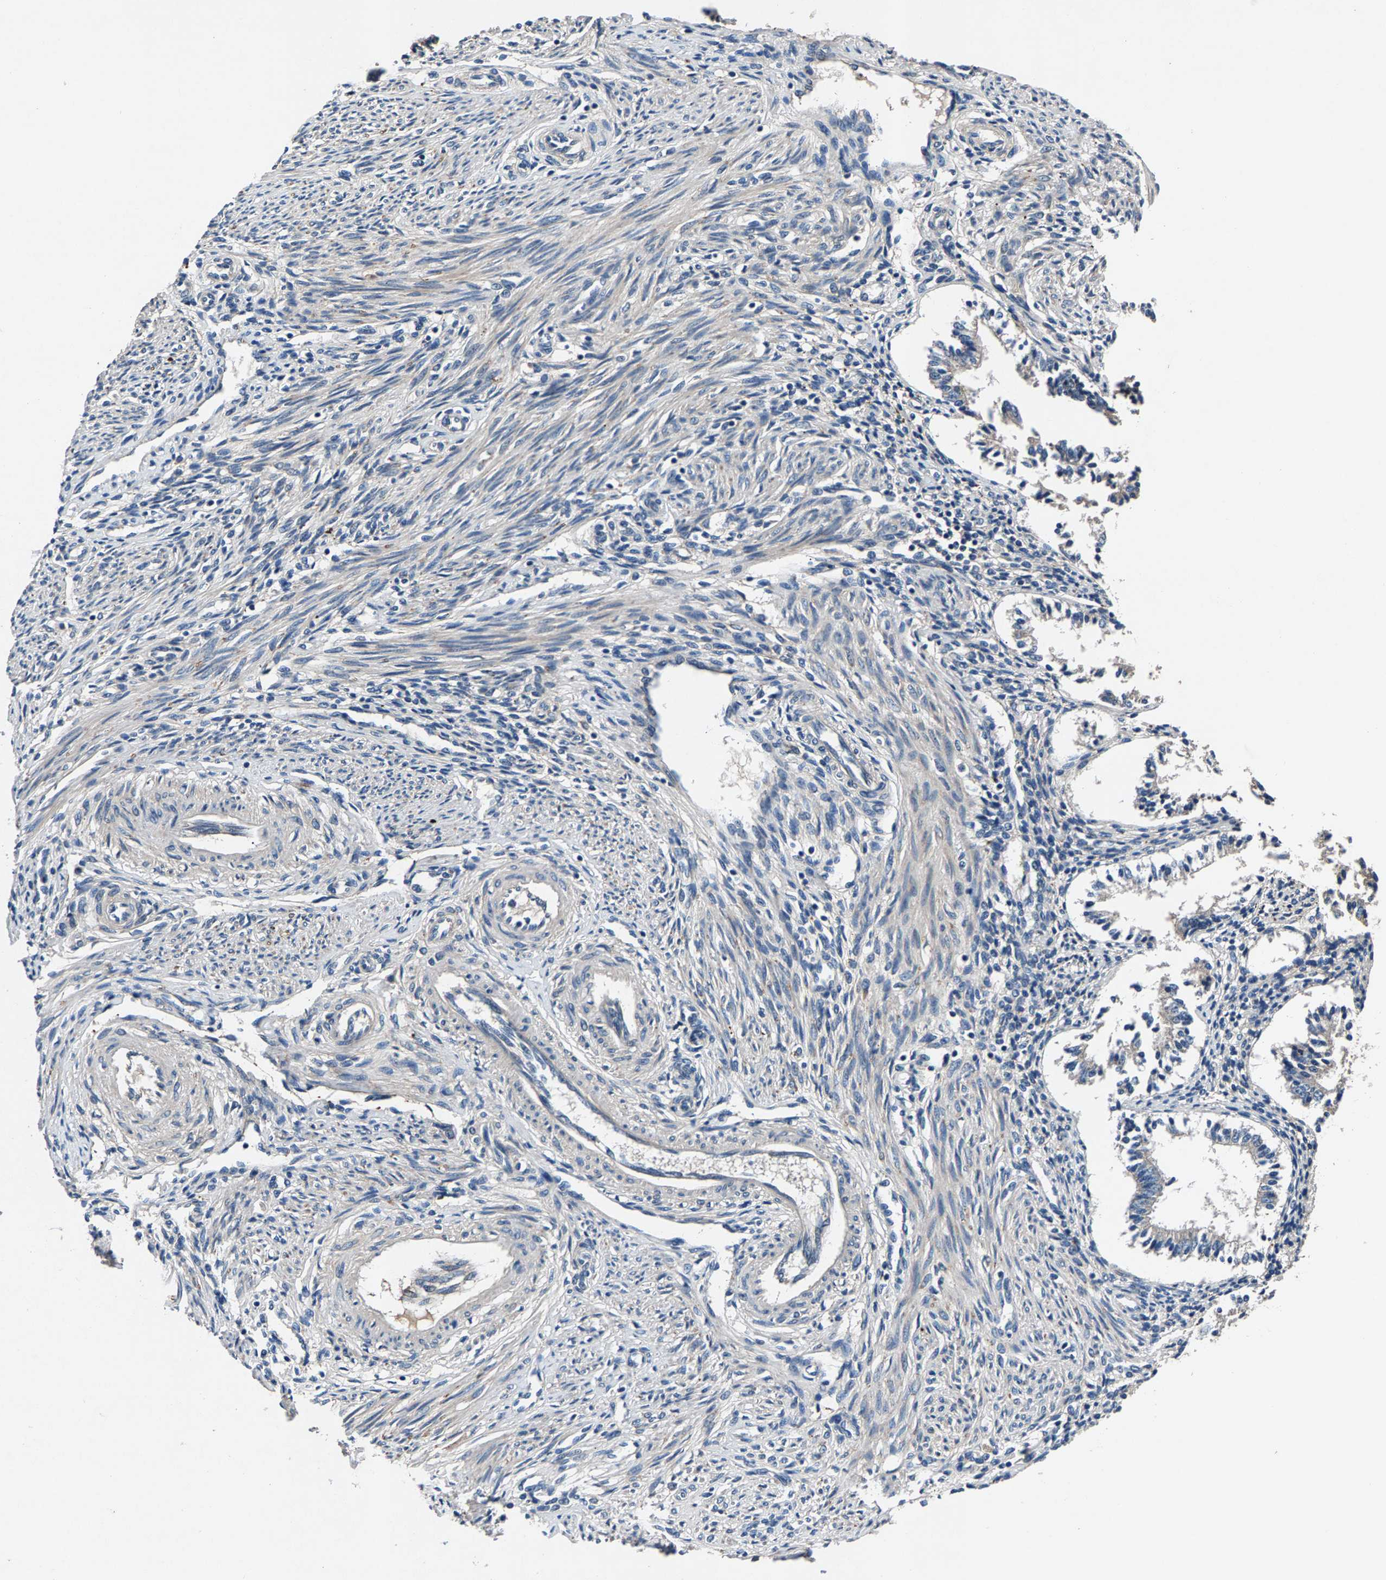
{"staining": {"intensity": "weak", "quantity": "<25%", "location": "cytoplasmic/membranous"}, "tissue": "endometrium", "cell_type": "Cells in endometrial stroma", "image_type": "normal", "snomed": [{"axis": "morphology", "description": "Normal tissue, NOS"}, {"axis": "topography", "description": "Endometrium"}], "caption": "DAB (3,3'-diaminobenzidine) immunohistochemical staining of benign endometrium reveals no significant staining in cells in endometrial stroma.", "gene": "PRXL2C", "patient": {"sex": "female", "age": 42}}